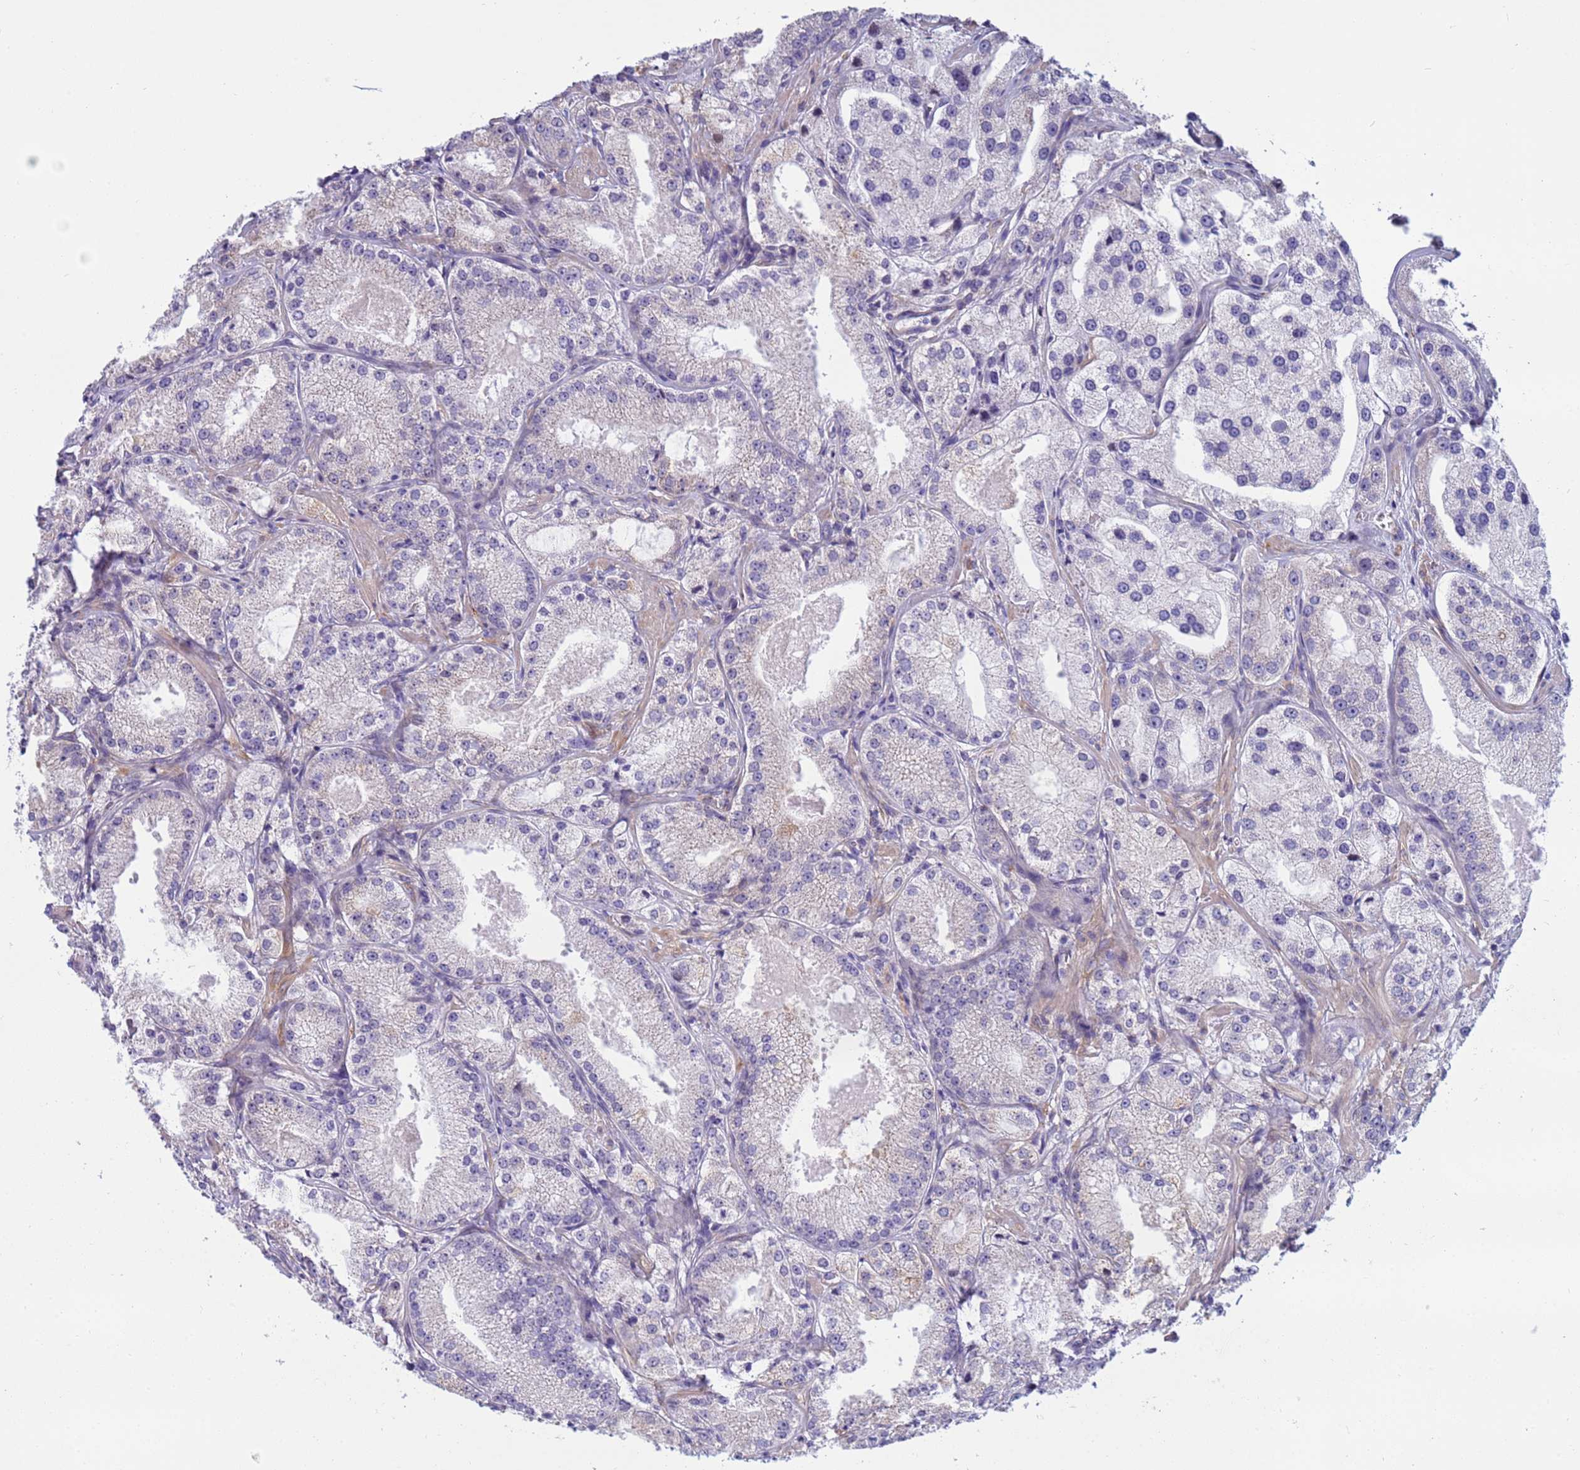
{"staining": {"intensity": "negative", "quantity": "none", "location": "none"}, "tissue": "prostate cancer", "cell_type": "Tumor cells", "image_type": "cancer", "snomed": [{"axis": "morphology", "description": "Adenocarcinoma, Low grade"}, {"axis": "topography", "description": "Prostate"}], "caption": "This is an immunohistochemistry image of prostate cancer (adenocarcinoma (low-grade)). There is no staining in tumor cells.", "gene": "TRPC6", "patient": {"sex": "male", "age": 69}}